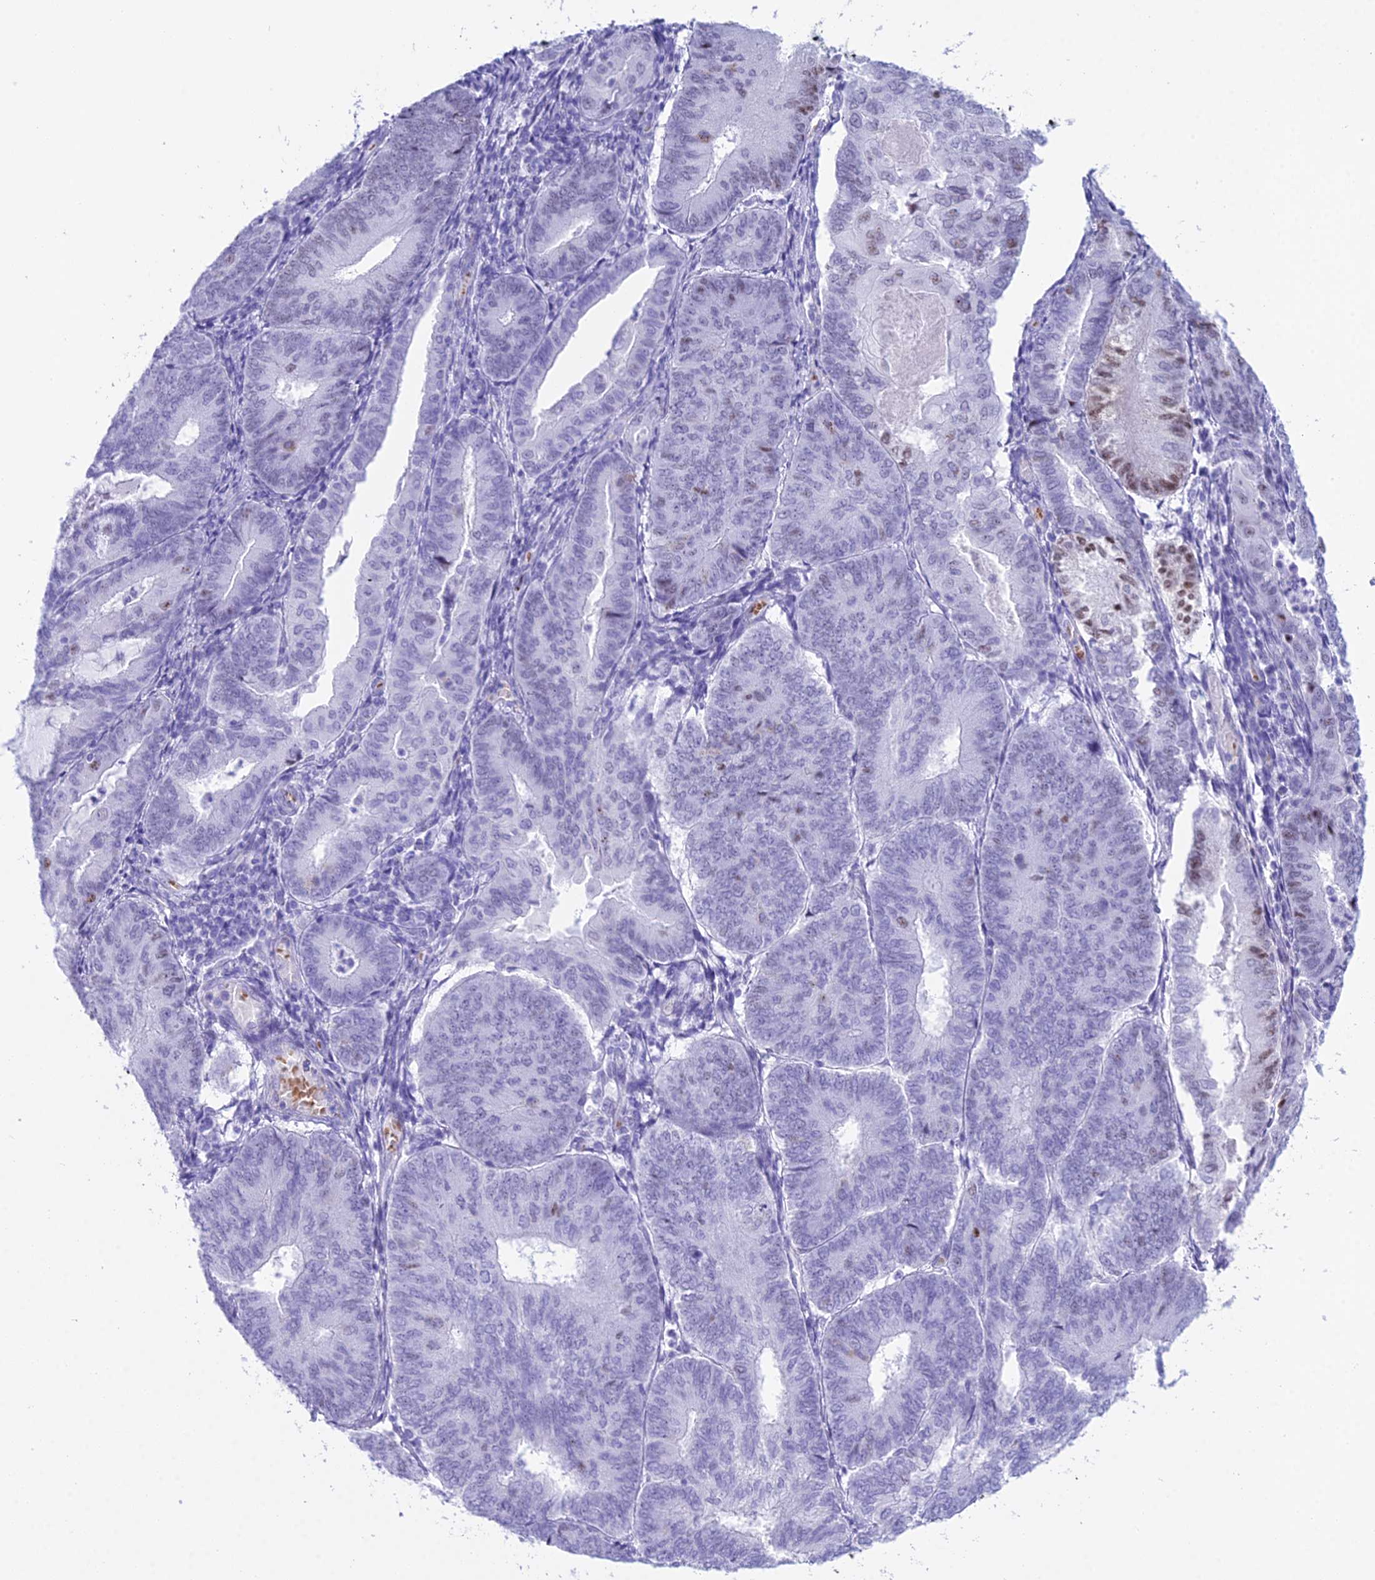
{"staining": {"intensity": "weak", "quantity": "<25%", "location": "nuclear"}, "tissue": "endometrial cancer", "cell_type": "Tumor cells", "image_type": "cancer", "snomed": [{"axis": "morphology", "description": "Adenocarcinoma, NOS"}, {"axis": "topography", "description": "Endometrium"}], "caption": "Immunohistochemical staining of endometrial adenocarcinoma displays no significant positivity in tumor cells.", "gene": "RNPS1", "patient": {"sex": "female", "age": 81}}